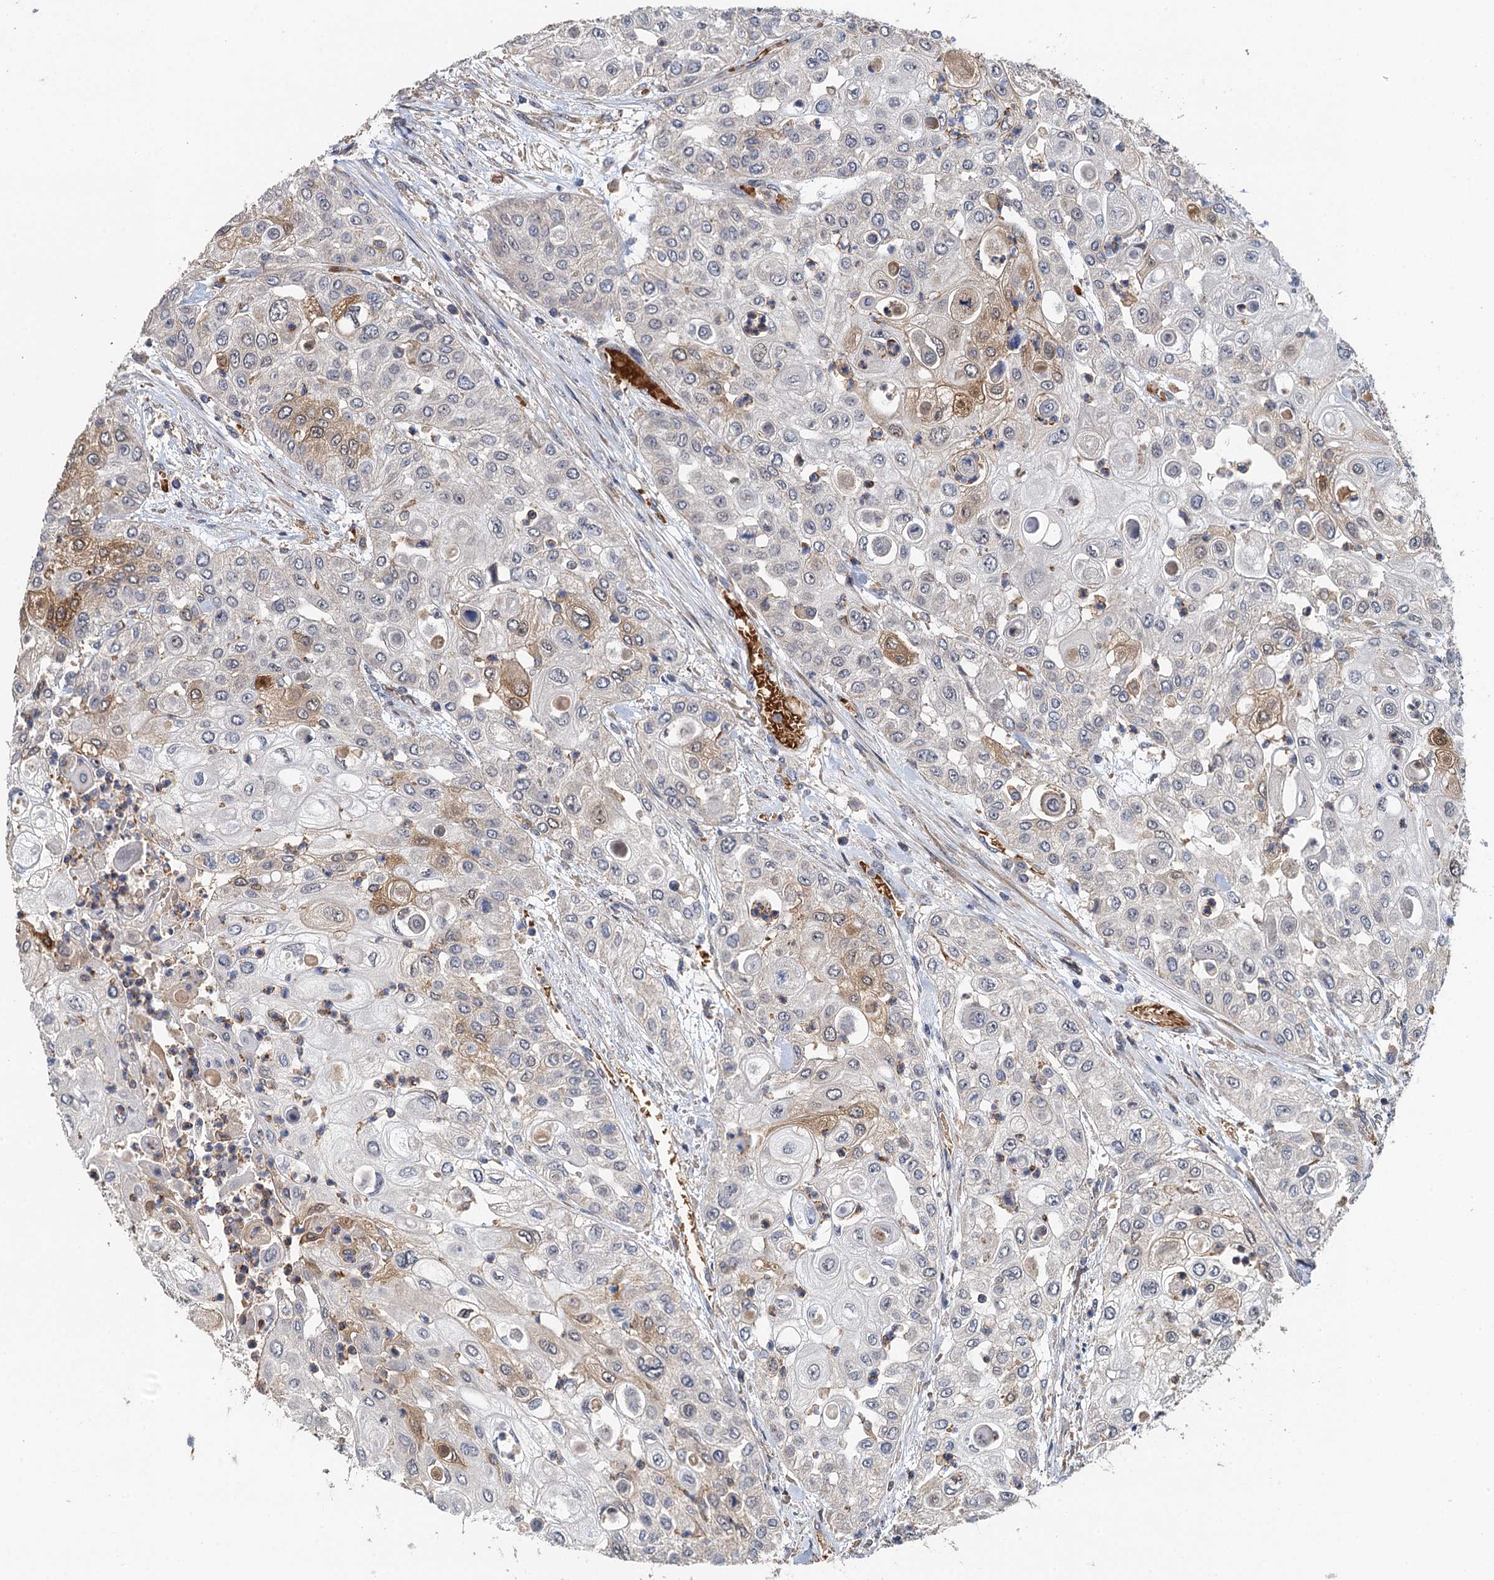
{"staining": {"intensity": "moderate", "quantity": "<25%", "location": "cytoplasmic/membranous"}, "tissue": "urothelial cancer", "cell_type": "Tumor cells", "image_type": "cancer", "snomed": [{"axis": "morphology", "description": "Urothelial carcinoma, High grade"}, {"axis": "topography", "description": "Urinary bladder"}], "caption": "The image reveals staining of urothelial cancer, revealing moderate cytoplasmic/membranous protein expression (brown color) within tumor cells.", "gene": "RSAD2", "patient": {"sex": "female", "age": 79}}